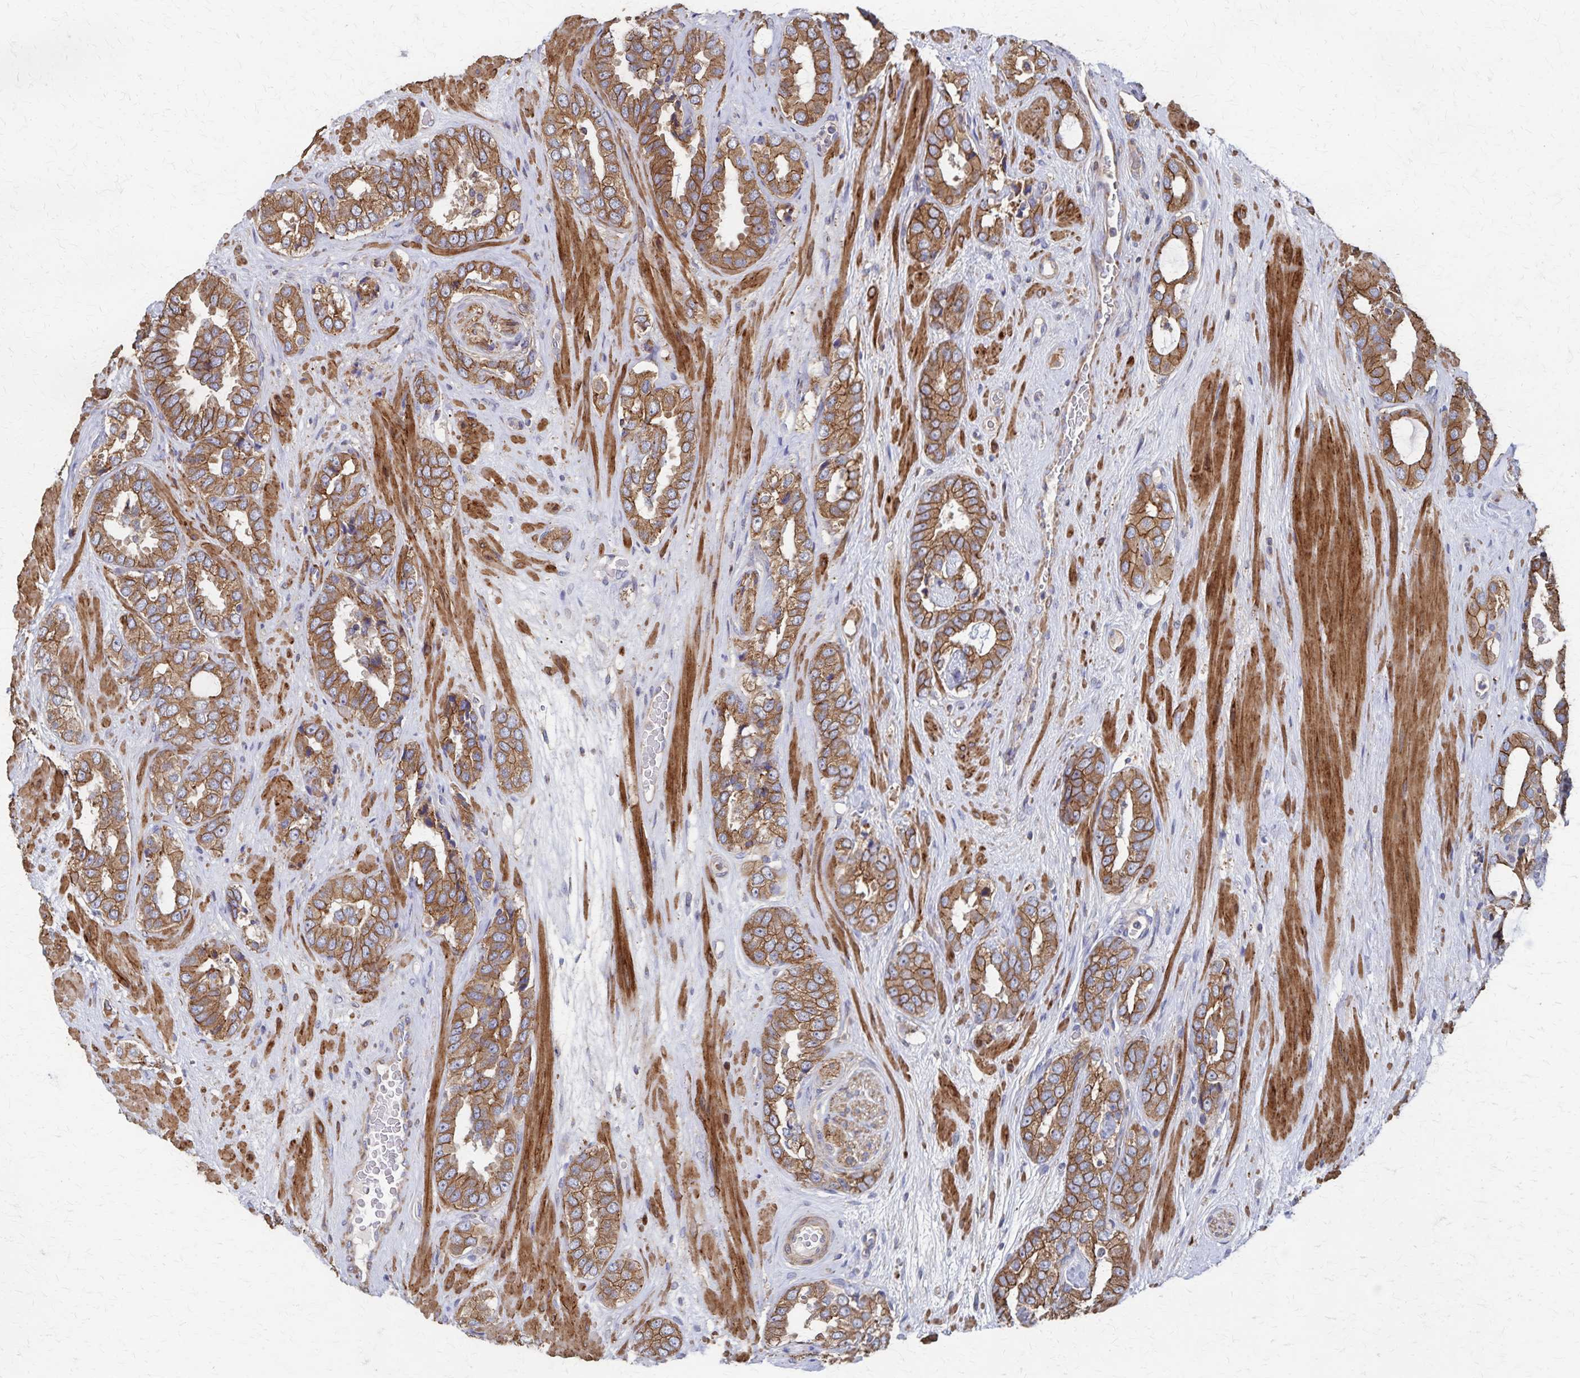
{"staining": {"intensity": "moderate", "quantity": ">75%", "location": "cytoplasmic/membranous"}, "tissue": "prostate cancer", "cell_type": "Tumor cells", "image_type": "cancer", "snomed": [{"axis": "morphology", "description": "Adenocarcinoma, High grade"}, {"axis": "topography", "description": "Prostate"}], "caption": "Approximately >75% of tumor cells in prostate high-grade adenocarcinoma display moderate cytoplasmic/membranous protein staining as visualized by brown immunohistochemical staining.", "gene": "PGAP2", "patient": {"sex": "male", "age": 71}}